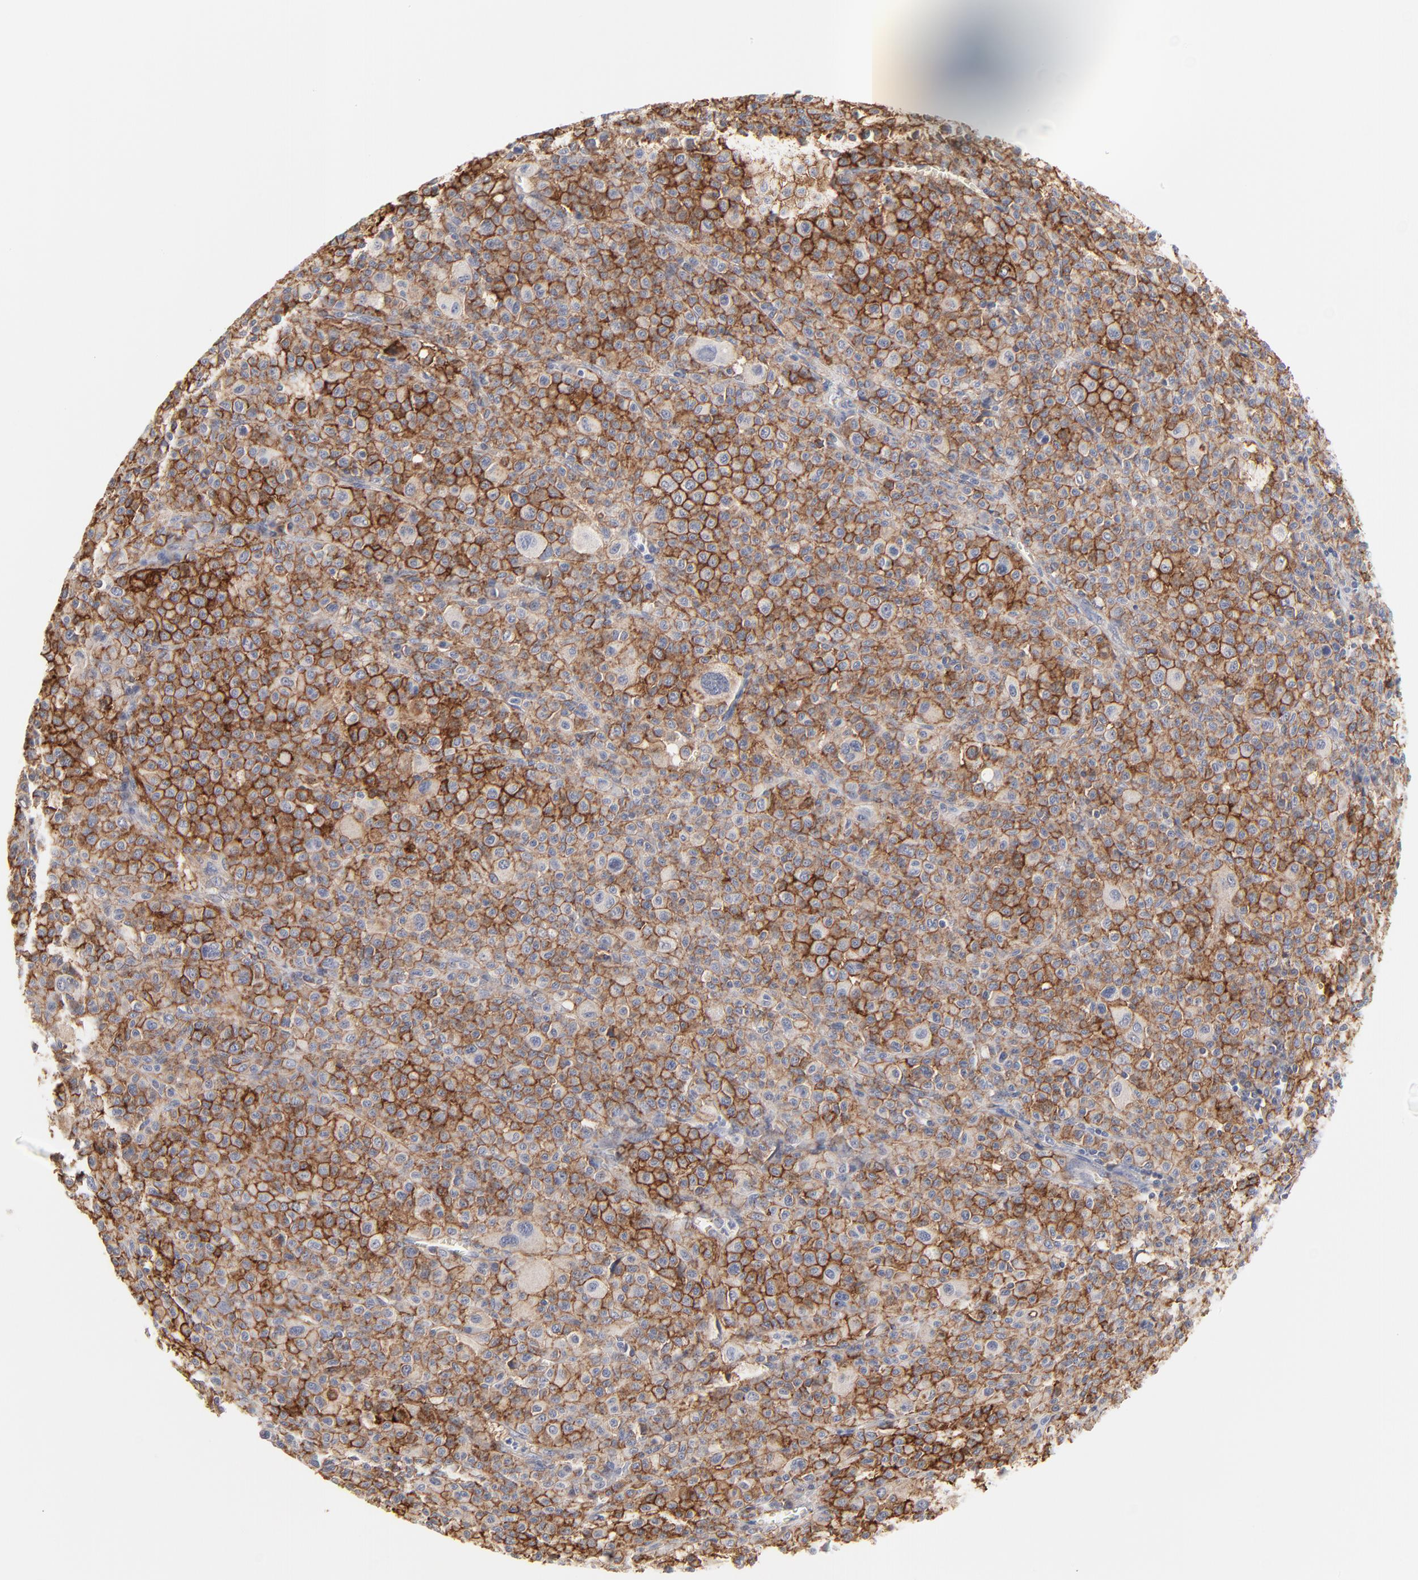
{"staining": {"intensity": "strong", "quantity": ">75%", "location": "cytoplasmic/membranous"}, "tissue": "melanoma", "cell_type": "Tumor cells", "image_type": "cancer", "snomed": [{"axis": "morphology", "description": "Malignant melanoma, Metastatic site"}, {"axis": "topography", "description": "Skin"}], "caption": "DAB immunohistochemical staining of melanoma reveals strong cytoplasmic/membranous protein positivity in about >75% of tumor cells.", "gene": "SLC16A1", "patient": {"sex": "female", "age": 74}}